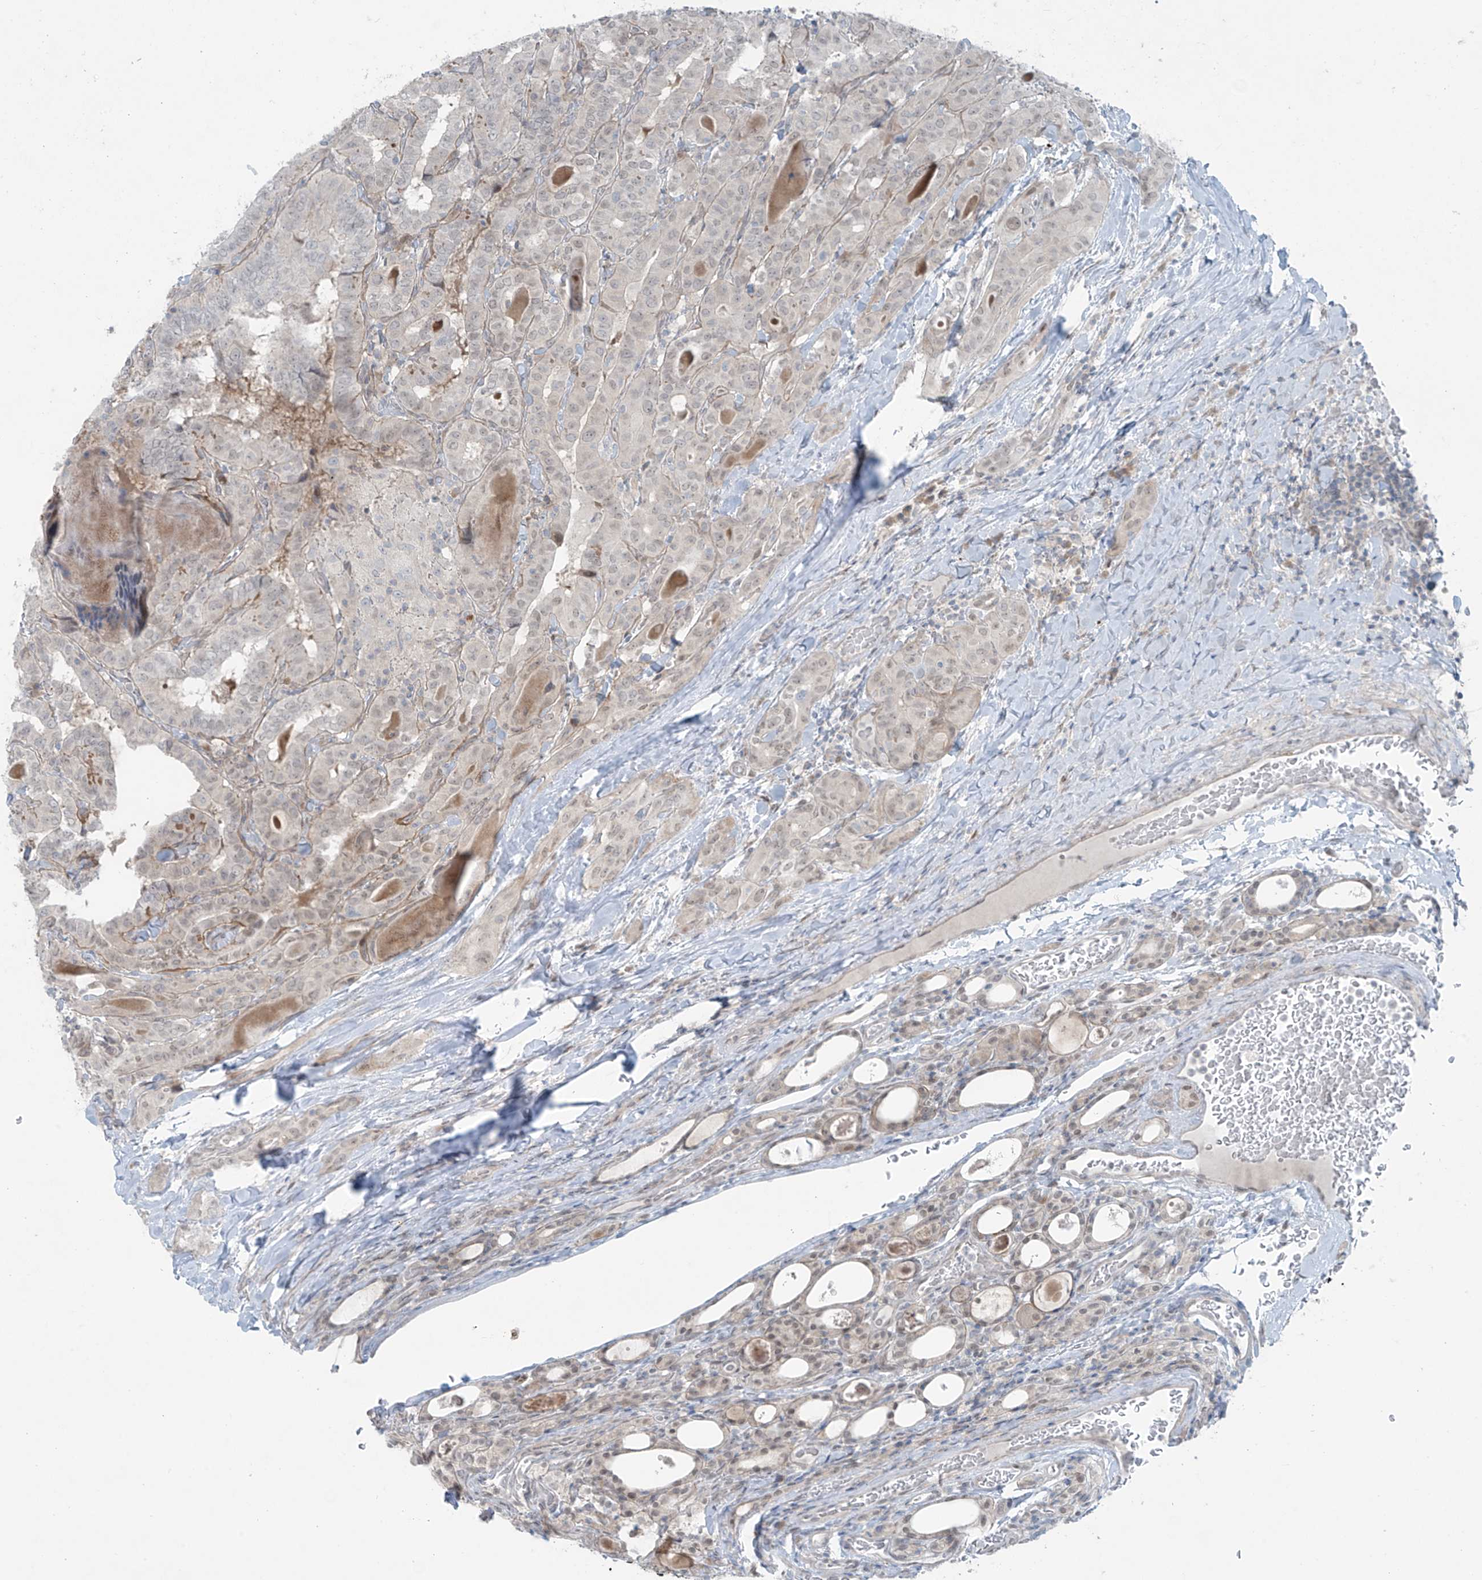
{"staining": {"intensity": "negative", "quantity": "none", "location": "none"}, "tissue": "thyroid cancer", "cell_type": "Tumor cells", "image_type": "cancer", "snomed": [{"axis": "morphology", "description": "Papillary adenocarcinoma, NOS"}, {"axis": "topography", "description": "Thyroid gland"}], "caption": "A micrograph of papillary adenocarcinoma (thyroid) stained for a protein demonstrates no brown staining in tumor cells.", "gene": "PPAT", "patient": {"sex": "female", "age": 72}}